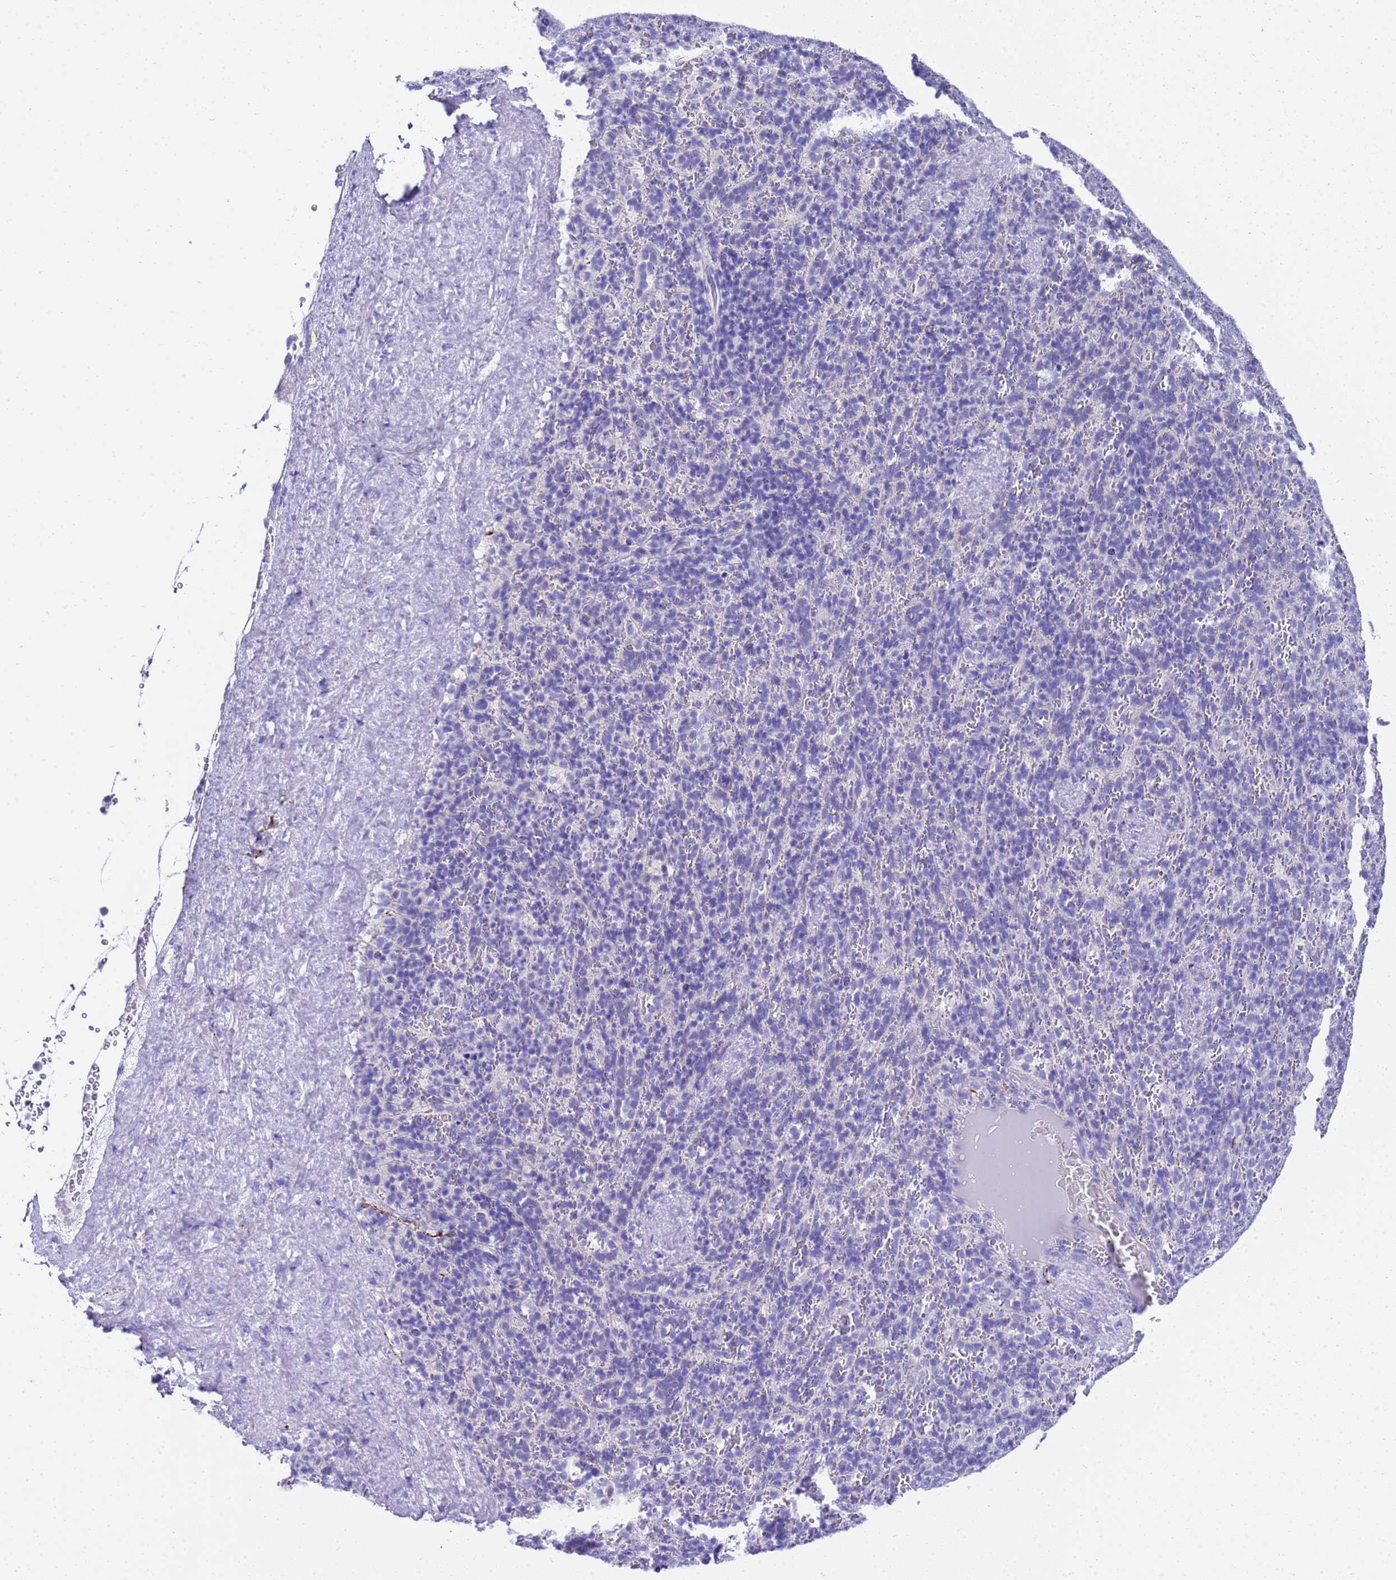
{"staining": {"intensity": "negative", "quantity": "none", "location": "none"}, "tissue": "spleen", "cell_type": "Cells in red pulp", "image_type": "normal", "snomed": [{"axis": "morphology", "description": "Normal tissue, NOS"}, {"axis": "topography", "description": "Spleen"}], "caption": "Immunohistochemistry (IHC) of normal human spleen demonstrates no staining in cells in red pulp.", "gene": "FAM72A", "patient": {"sex": "female", "age": 21}}